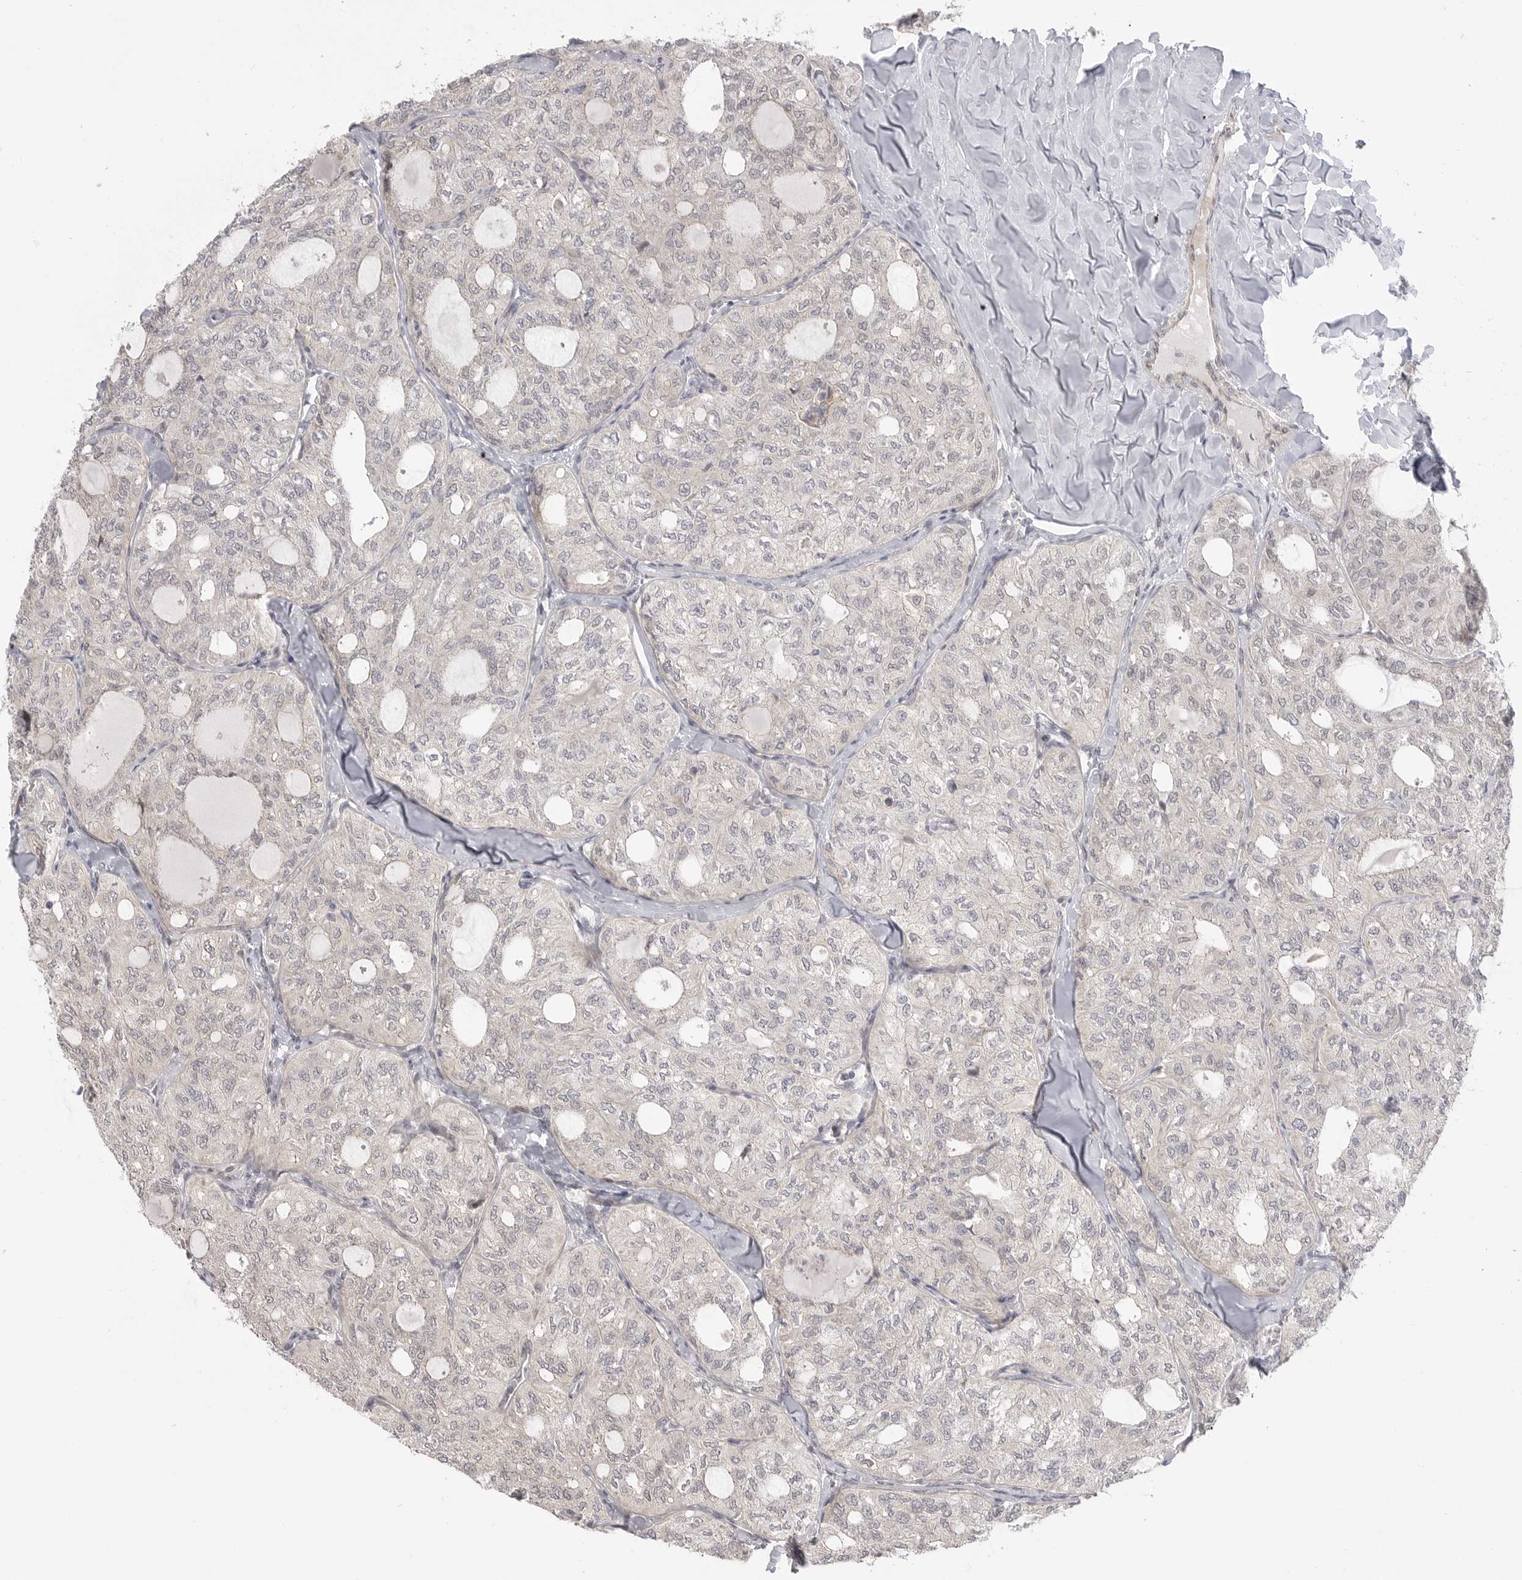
{"staining": {"intensity": "negative", "quantity": "none", "location": "none"}, "tissue": "thyroid cancer", "cell_type": "Tumor cells", "image_type": "cancer", "snomed": [{"axis": "morphology", "description": "Follicular adenoma carcinoma, NOS"}, {"axis": "topography", "description": "Thyroid gland"}], "caption": "Immunohistochemical staining of human follicular adenoma carcinoma (thyroid) displays no significant expression in tumor cells. The staining was performed using DAB to visualize the protein expression in brown, while the nuclei were stained in blue with hematoxylin (Magnification: 20x).", "gene": "GGT6", "patient": {"sex": "male", "age": 75}}